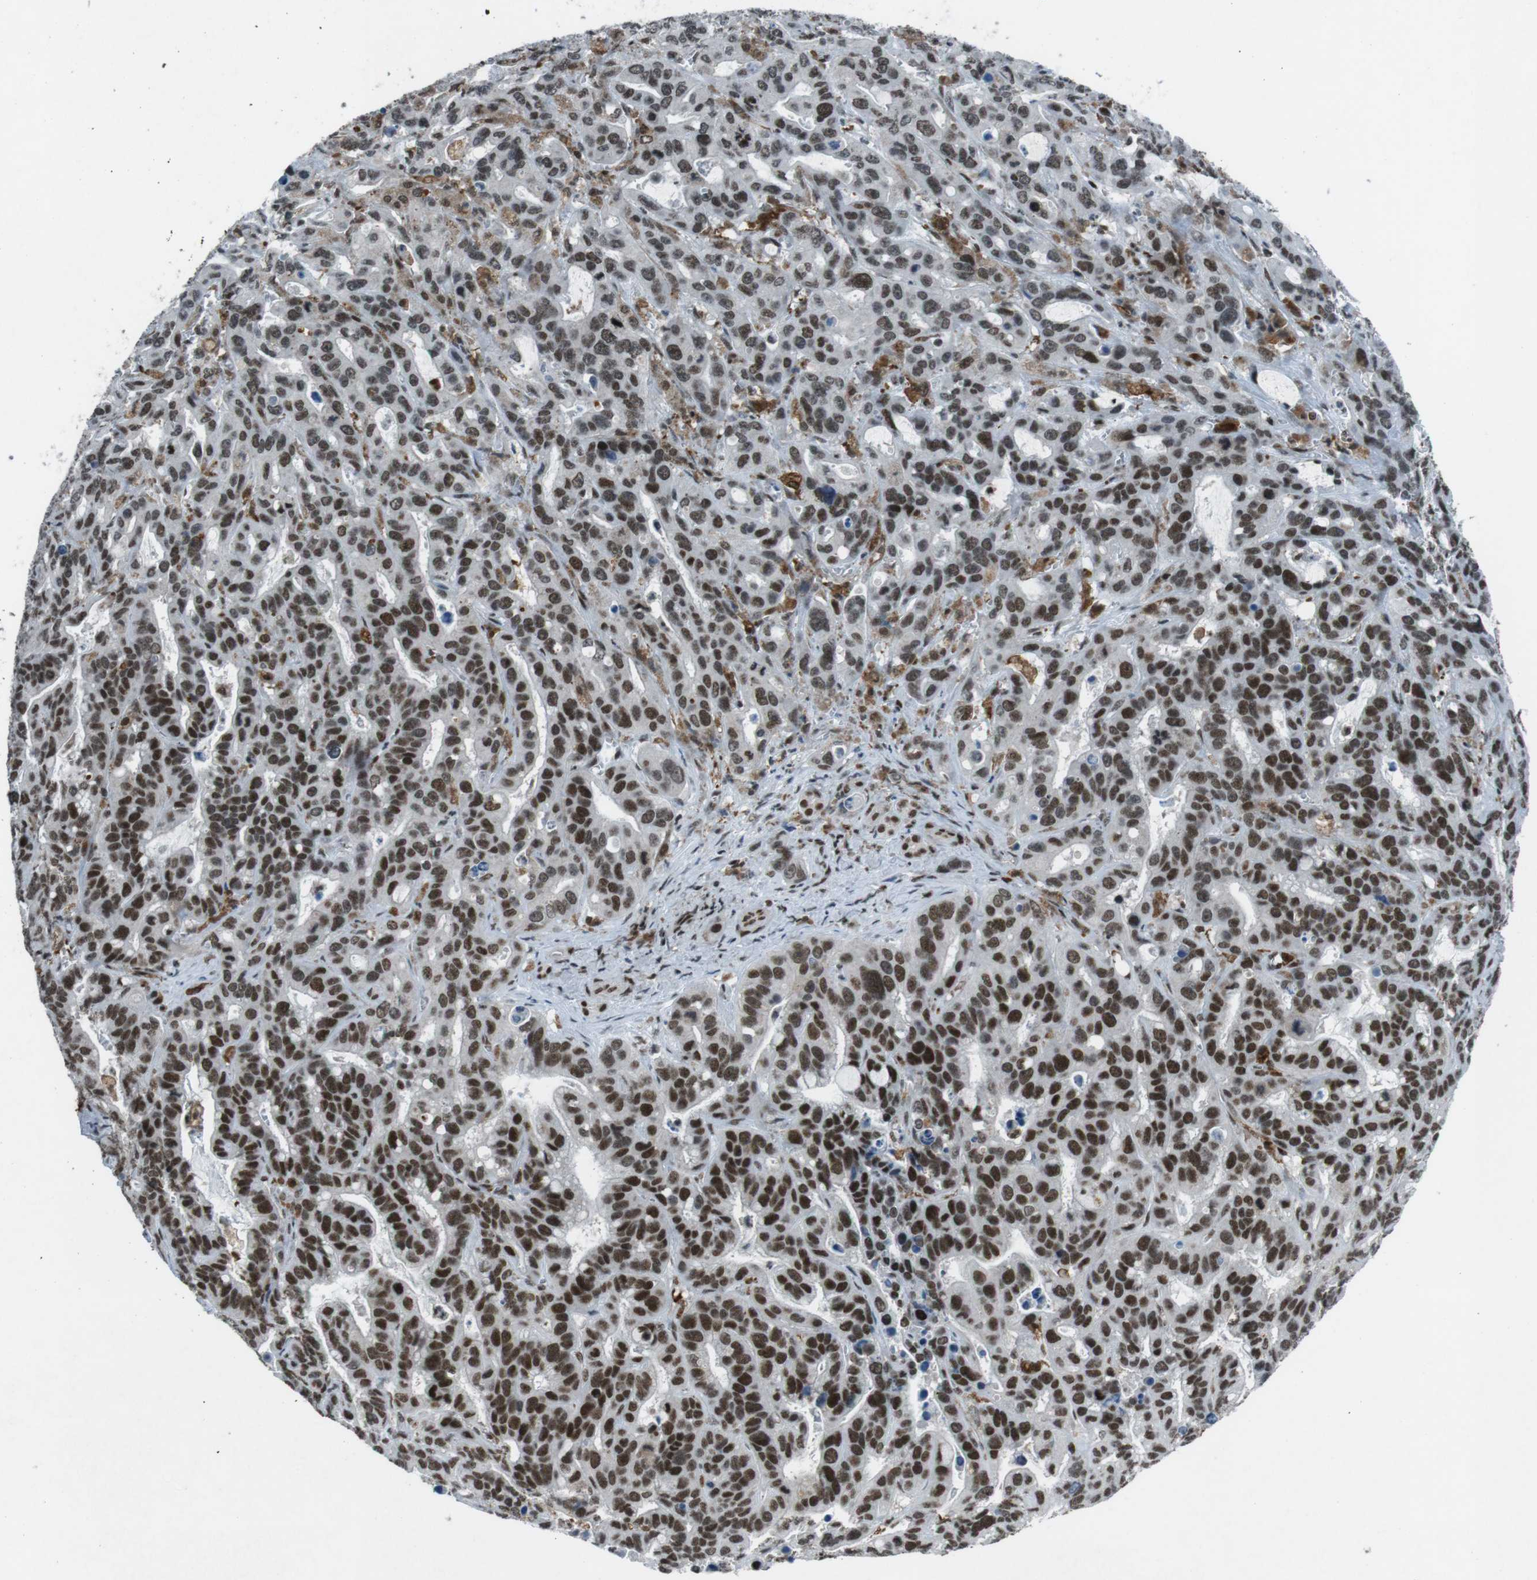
{"staining": {"intensity": "strong", "quantity": ">75%", "location": "nuclear"}, "tissue": "liver cancer", "cell_type": "Tumor cells", "image_type": "cancer", "snomed": [{"axis": "morphology", "description": "Cholangiocarcinoma"}, {"axis": "topography", "description": "Liver"}], "caption": "An image of cholangiocarcinoma (liver) stained for a protein exhibits strong nuclear brown staining in tumor cells. (Stains: DAB in brown, nuclei in blue, Microscopy: brightfield microscopy at high magnification).", "gene": "TAF1", "patient": {"sex": "female", "age": 65}}